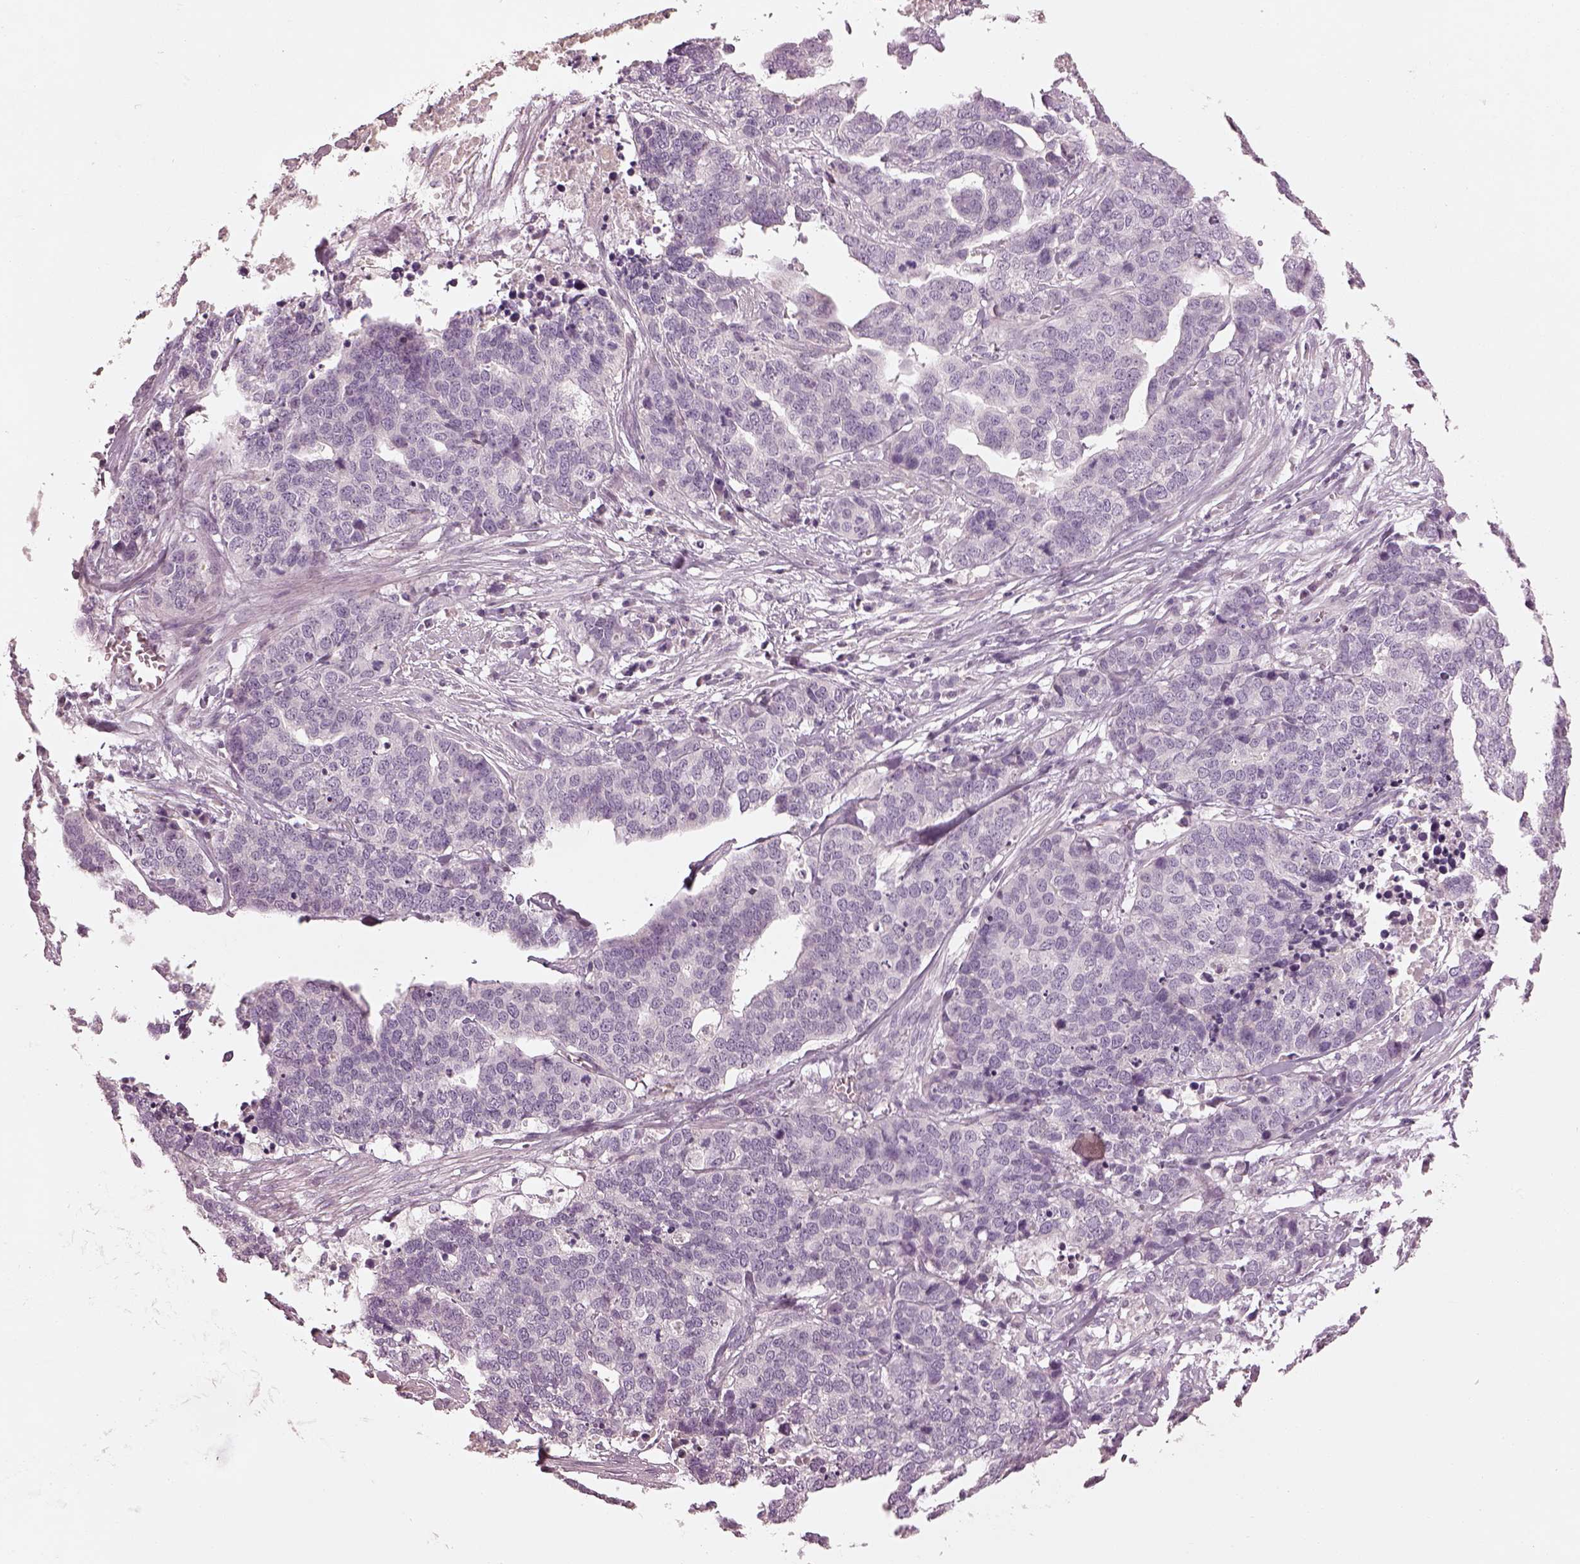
{"staining": {"intensity": "negative", "quantity": "none", "location": "none"}, "tissue": "ovarian cancer", "cell_type": "Tumor cells", "image_type": "cancer", "snomed": [{"axis": "morphology", "description": "Carcinoma, endometroid"}, {"axis": "topography", "description": "Ovary"}], "caption": "This is an IHC histopathology image of human ovarian cancer (endometroid carcinoma). There is no expression in tumor cells.", "gene": "SPATA6L", "patient": {"sex": "female", "age": 65}}